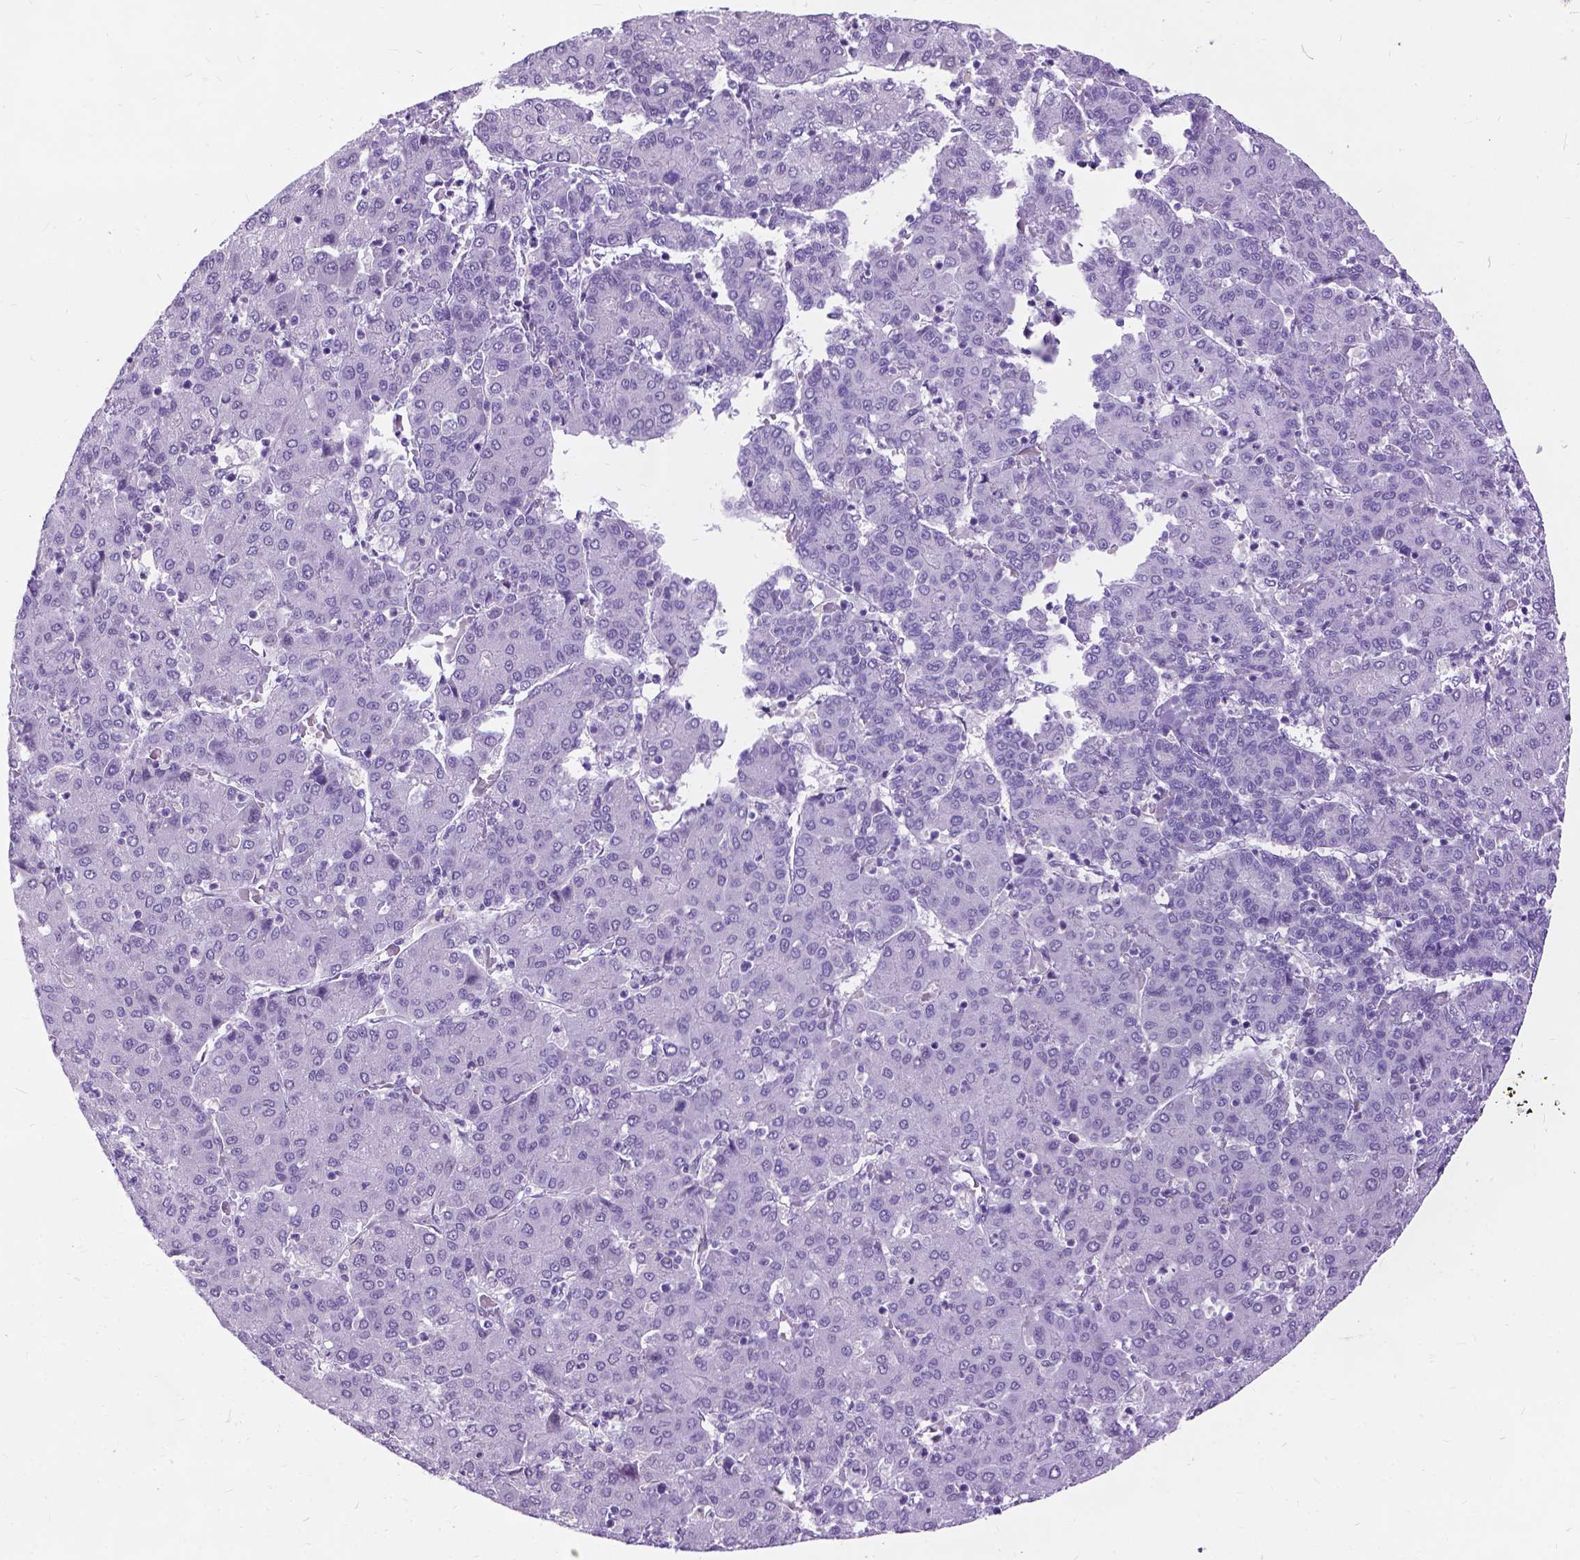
{"staining": {"intensity": "negative", "quantity": "none", "location": "none"}, "tissue": "liver cancer", "cell_type": "Tumor cells", "image_type": "cancer", "snomed": [{"axis": "morphology", "description": "Carcinoma, Hepatocellular, NOS"}, {"axis": "topography", "description": "Liver"}], "caption": "The histopathology image reveals no staining of tumor cells in liver cancer (hepatocellular carcinoma).", "gene": "PROB1", "patient": {"sex": "male", "age": 65}}